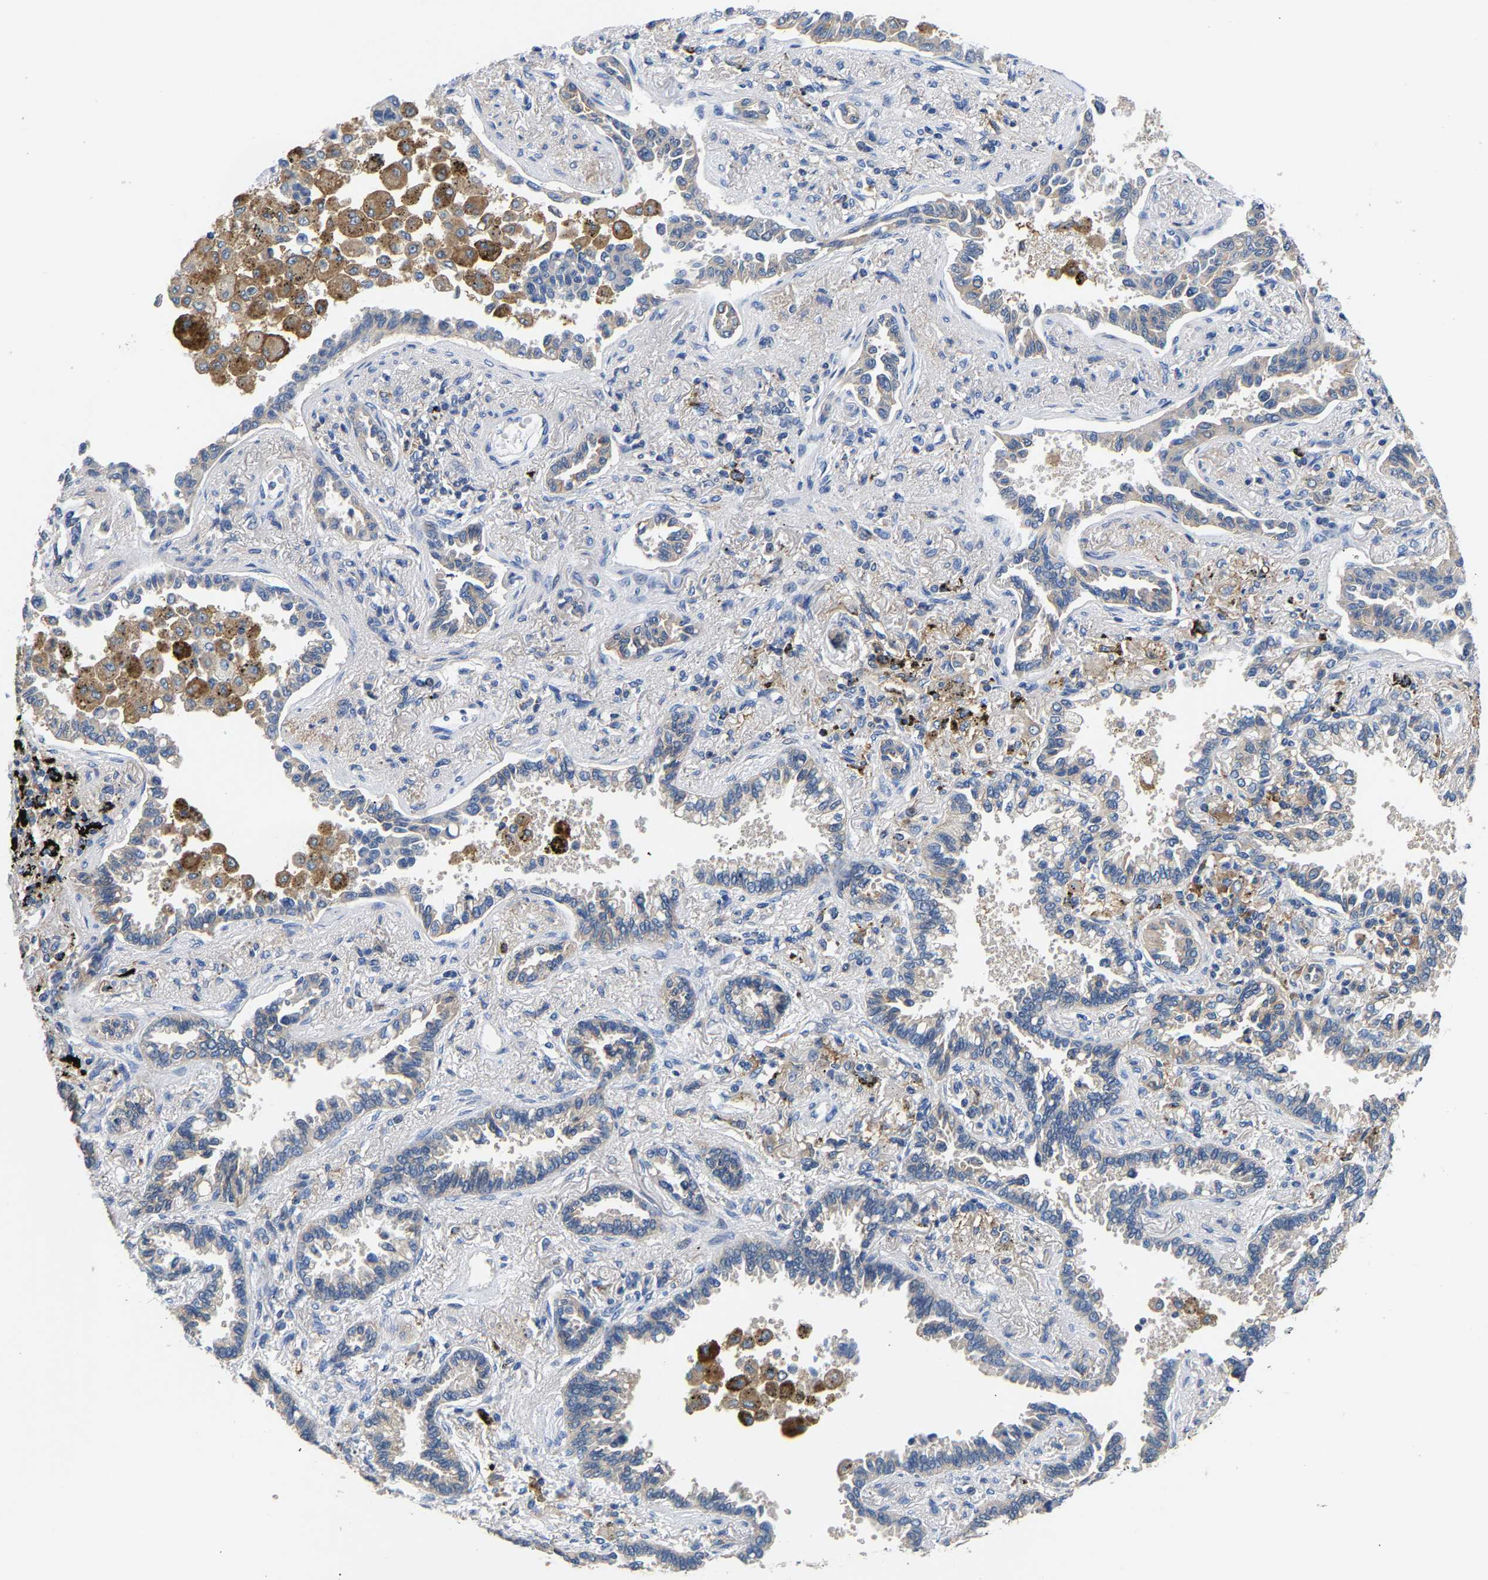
{"staining": {"intensity": "weak", "quantity": "25%-75%", "location": "cytoplasmic/membranous"}, "tissue": "lung cancer", "cell_type": "Tumor cells", "image_type": "cancer", "snomed": [{"axis": "morphology", "description": "Normal tissue, NOS"}, {"axis": "morphology", "description": "Adenocarcinoma, NOS"}, {"axis": "topography", "description": "Lung"}], "caption": "Immunohistochemistry staining of lung cancer, which shows low levels of weak cytoplasmic/membranous expression in approximately 25%-75% of tumor cells indicating weak cytoplasmic/membranous protein positivity. The staining was performed using DAB (brown) for protein detection and nuclei were counterstained in hematoxylin (blue).", "gene": "CCDC171", "patient": {"sex": "male", "age": 59}}